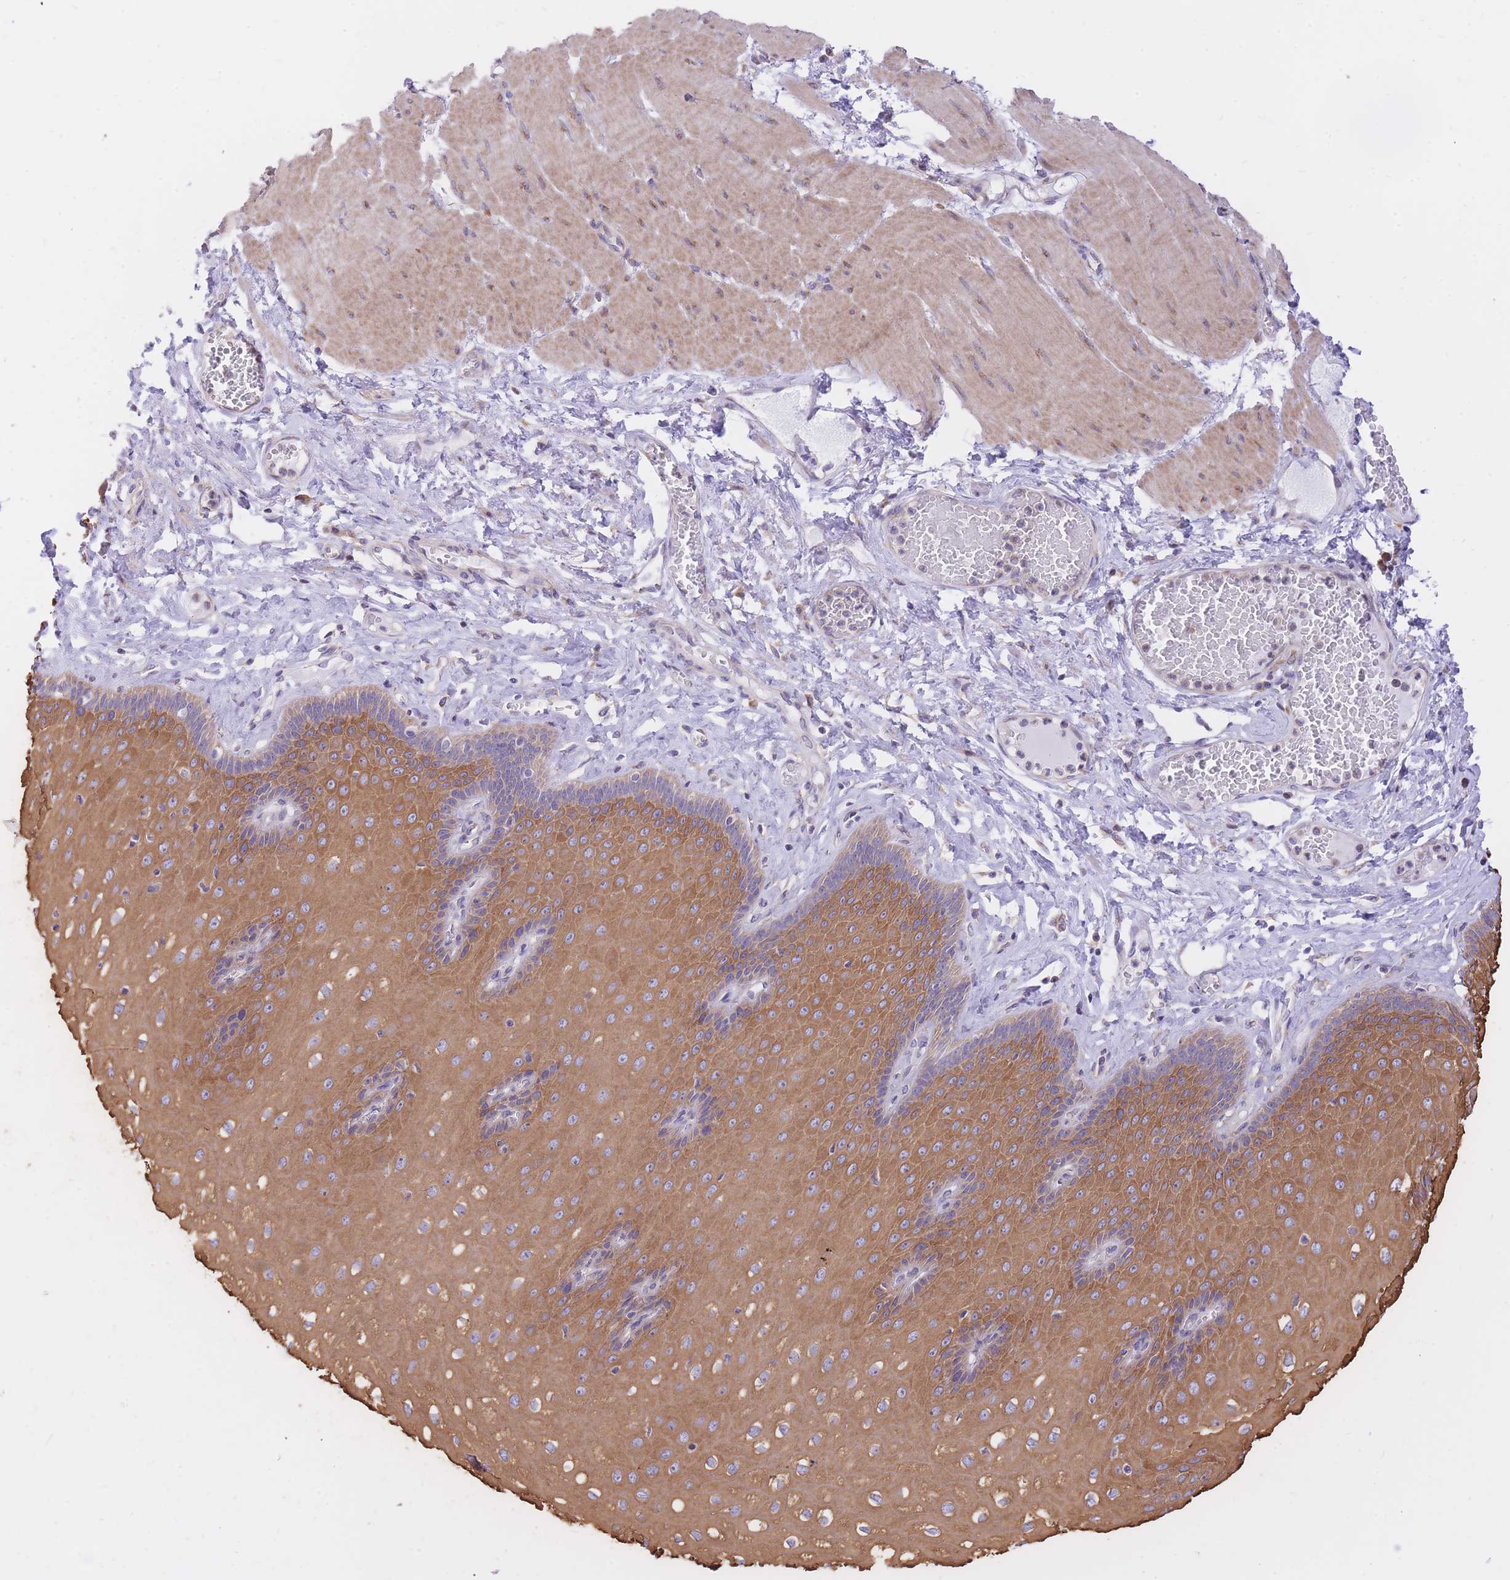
{"staining": {"intensity": "moderate", "quantity": "25%-75%", "location": "cytoplasmic/membranous"}, "tissue": "esophagus", "cell_type": "Squamous epithelial cells", "image_type": "normal", "snomed": [{"axis": "morphology", "description": "Normal tissue, NOS"}, {"axis": "topography", "description": "Esophagus"}], "caption": "Esophagus stained with immunohistochemistry reveals moderate cytoplasmic/membranous positivity in about 25%-75% of squamous epithelial cells.", "gene": "GBP7", "patient": {"sex": "male", "age": 60}}